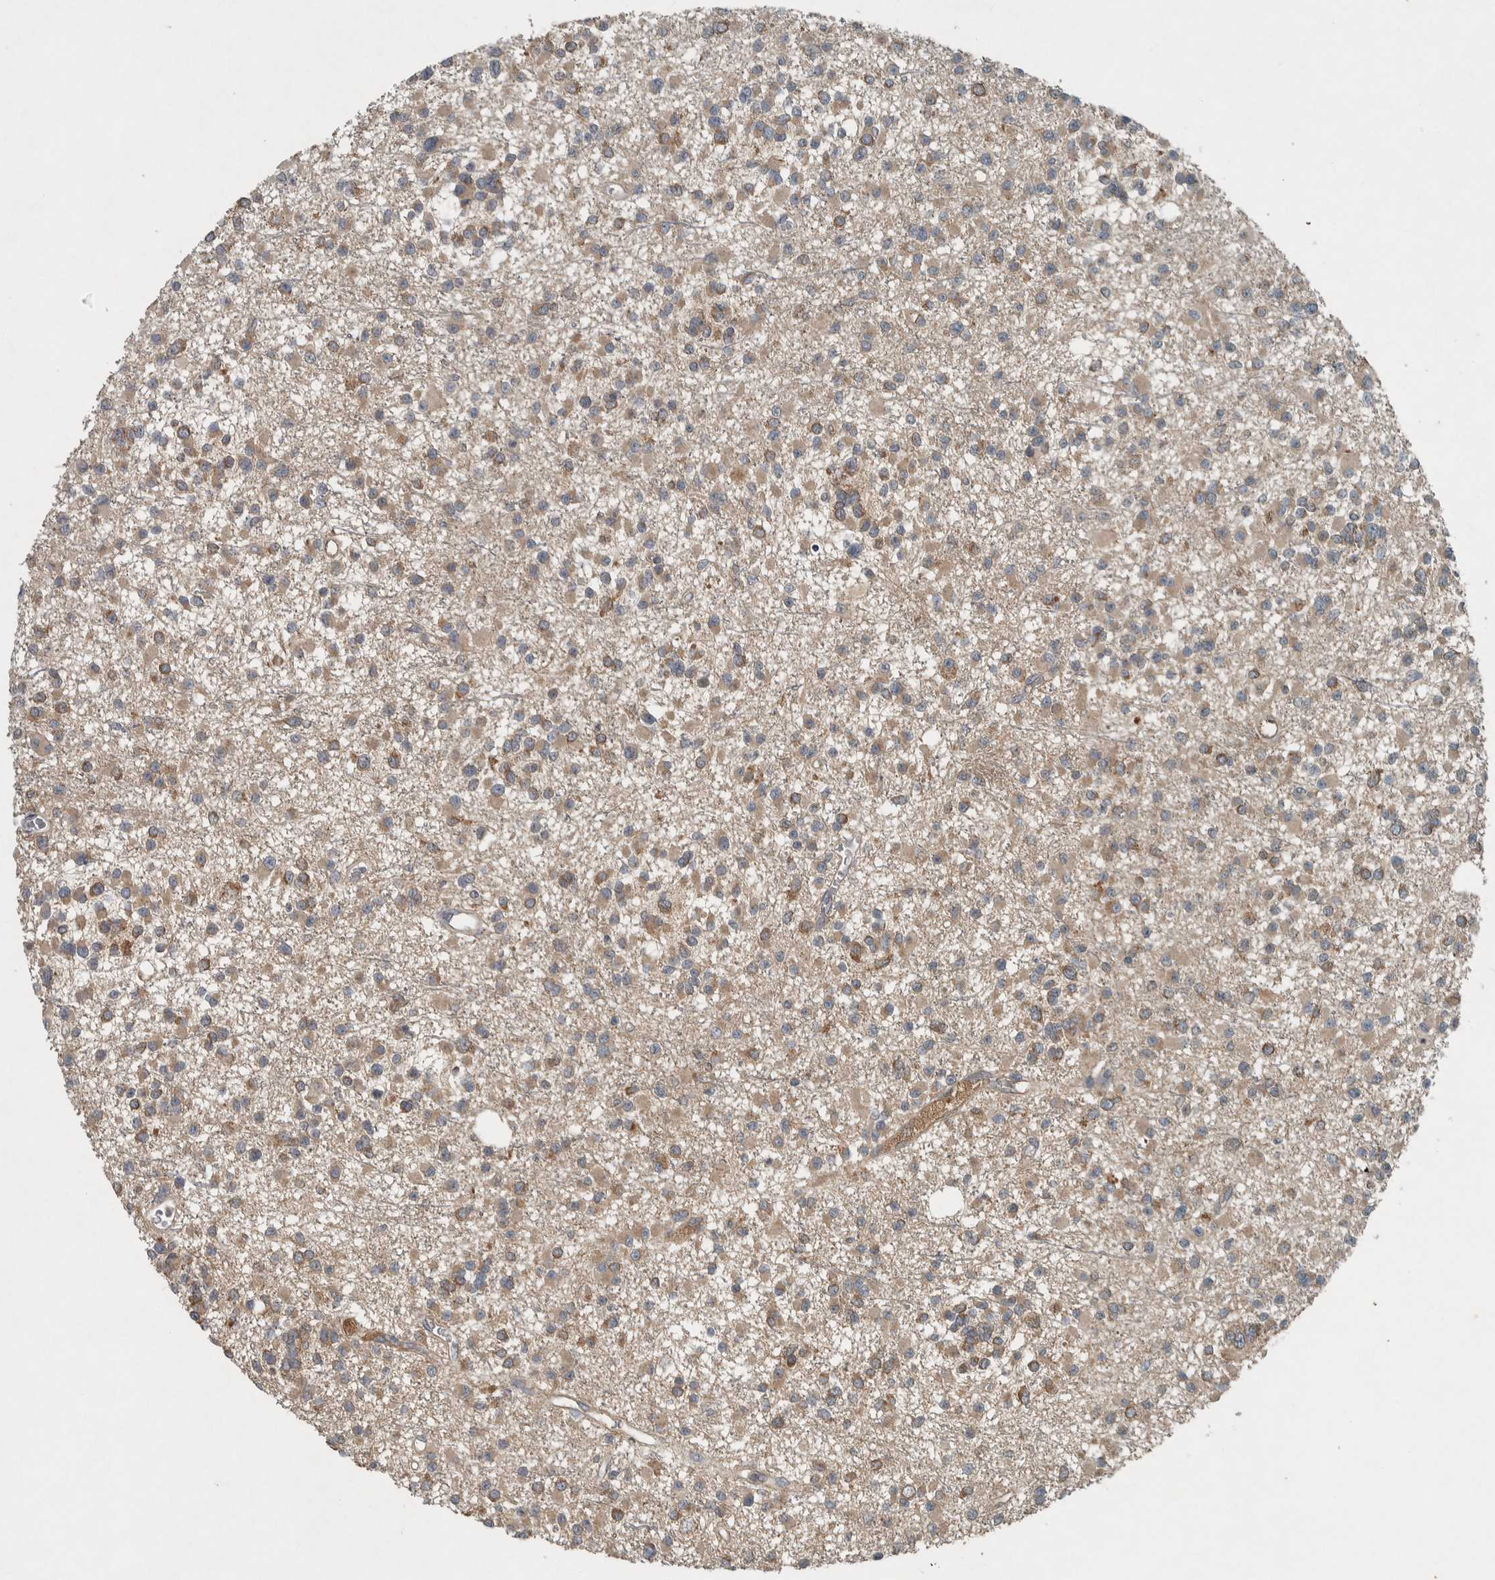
{"staining": {"intensity": "weak", "quantity": ">75%", "location": "cytoplasmic/membranous"}, "tissue": "glioma", "cell_type": "Tumor cells", "image_type": "cancer", "snomed": [{"axis": "morphology", "description": "Glioma, malignant, Low grade"}, {"axis": "topography", "description": "Brain"}], "caption": "Protein staining reveals weak cytoplasmic/membranous staining in about >75% of tumor cells in malignant glioma (low-grade). The staining is performed using DAB (3,3'-diaminobenzidine) brown chromogen to label protein expression. The nuclei are counter-stained blue using hematoxylin.", "gene": "CLCN2", "patient": {"sex": "female", "age": 22}}